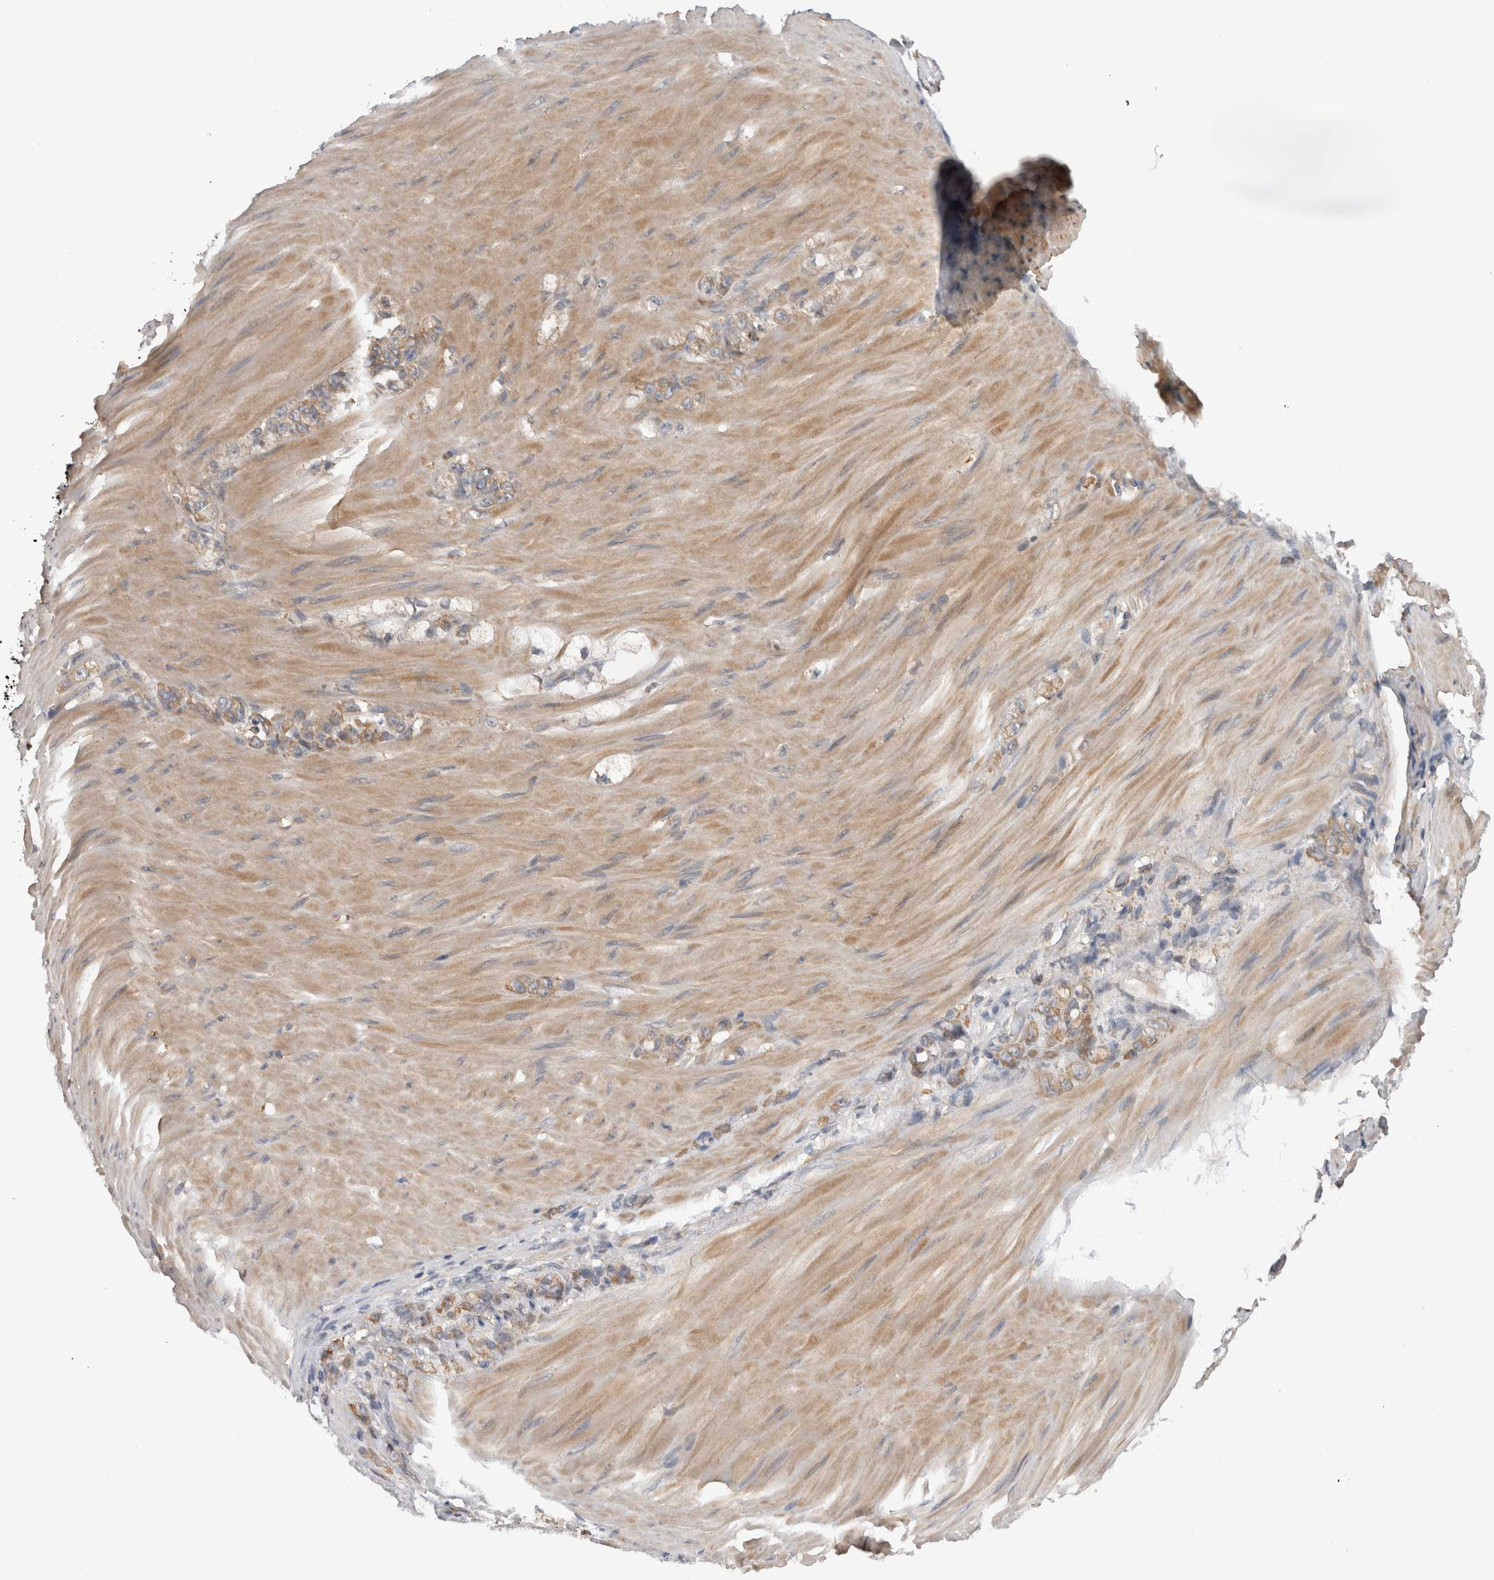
{"staining": {"intensity": "weak", "quantity": ">75%", "location": "cytoplasmic/membranous"}, "tissue": "stomach cancer", "cell_type": "Tumor cells", "image_type": "cancer", "snomed": [{"axis": "morphology", "description": "Normal tissue, NOS"}, {"axis": "morphology", "description": "Adenocarcinoma, NOS"}, {"axis": "topography", "description": "Stomach"}], "caption": "Weak cytoplasmic/membranous positivity is appreciated in approximately >75% of tumor cells in stomach adenocarcinoma.", "gene": "SMAP2", "patient": {"sex": "male", "age": 82}}